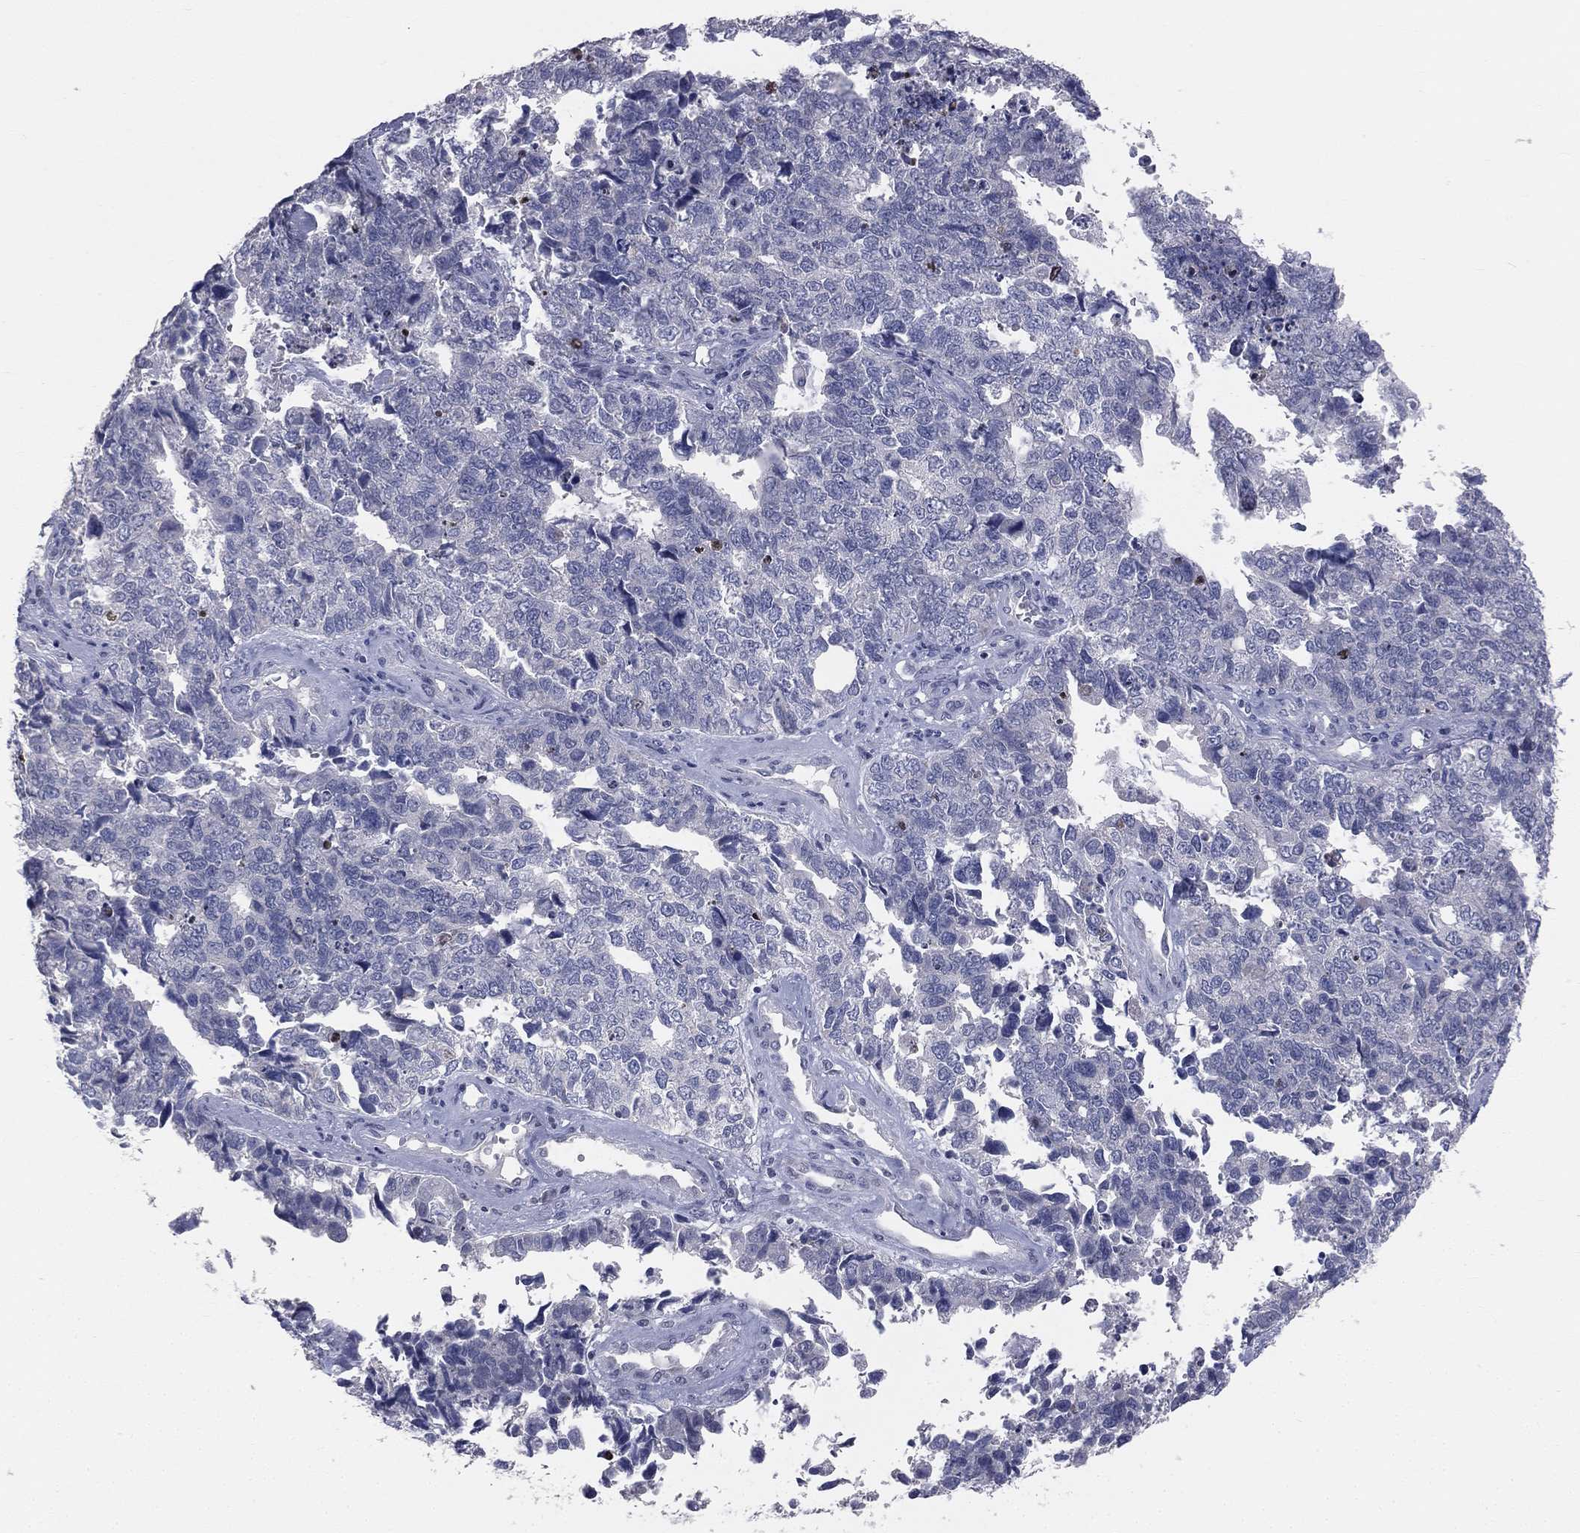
{"staining": {"intensity": "negative", "quantity": "none", "location": "none"}, "tissue": "cervical cancer", "cell_type": "Tumor cells", "image_type": "cancer", "snomed": [{"axis": "morphology", "description": "Squamous cell carcinoma, NOS"}, {"axis": "topography", "description": "Cervix"}], "caption": "Human cervical cancer (squamous cell carcinoma) stained for a protein using immunohistochemistry (IHC) reveals no positivity in tumor cells.", "gene": "DMKN", "patient": {"sex": "female", "age": 63}}